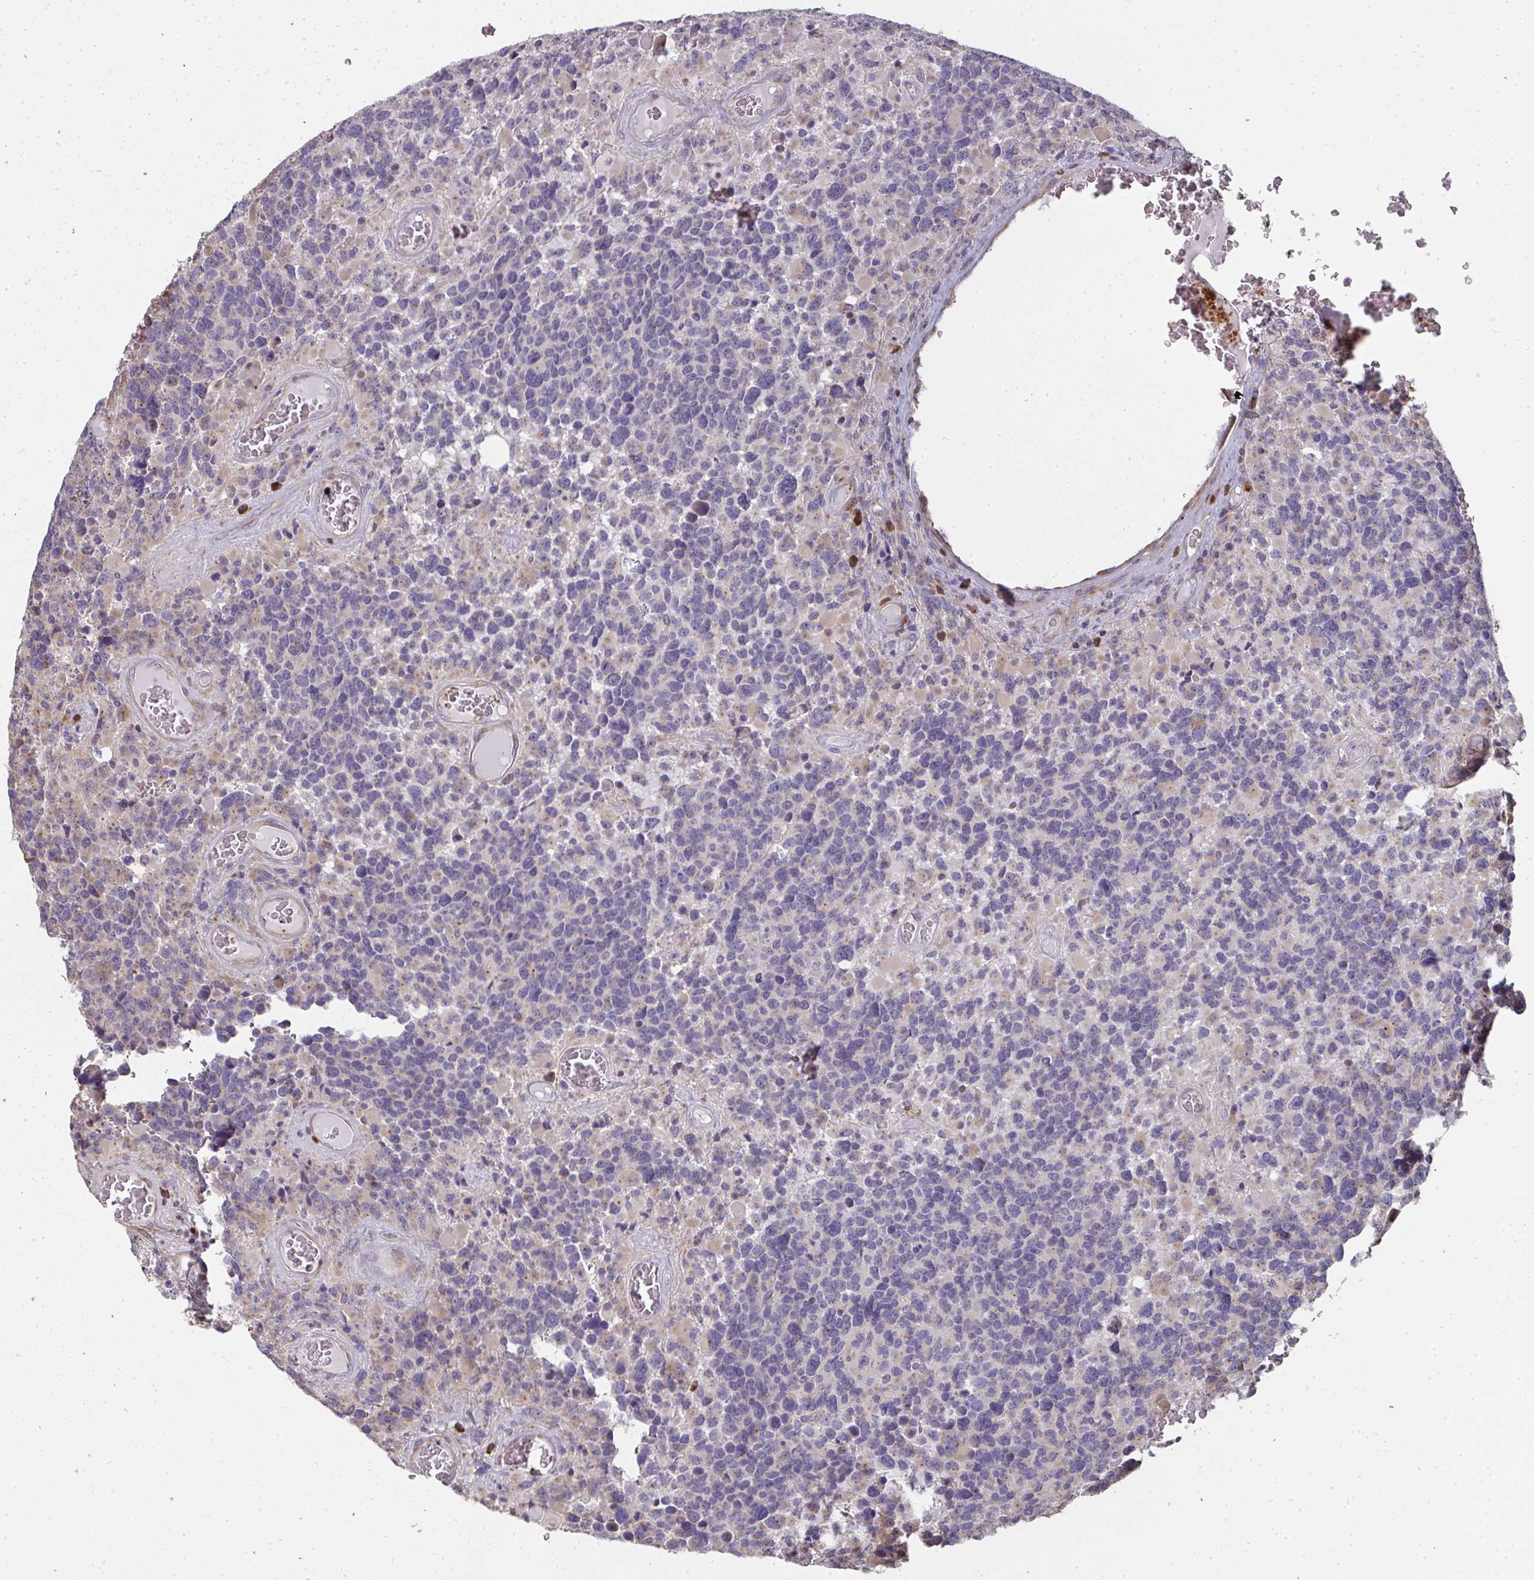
{"staining": {"intensity": "negative", "quantity": "none", "location": "none"}, "tissue": "glioma", "cell_type": "Tumor cells", "image_type": "cancer", "snomed": [{"axis": "morphology", "description": "Glioma, malignant, High grade"}, {"axis": "topography", "description": "Brain"}], "caption": "Glioma was stained to show a protein in brown. There is no significant expression in tumor cells.", "gene": "ZFYVE28", "patient": {"sex": "female", "age": 40}}